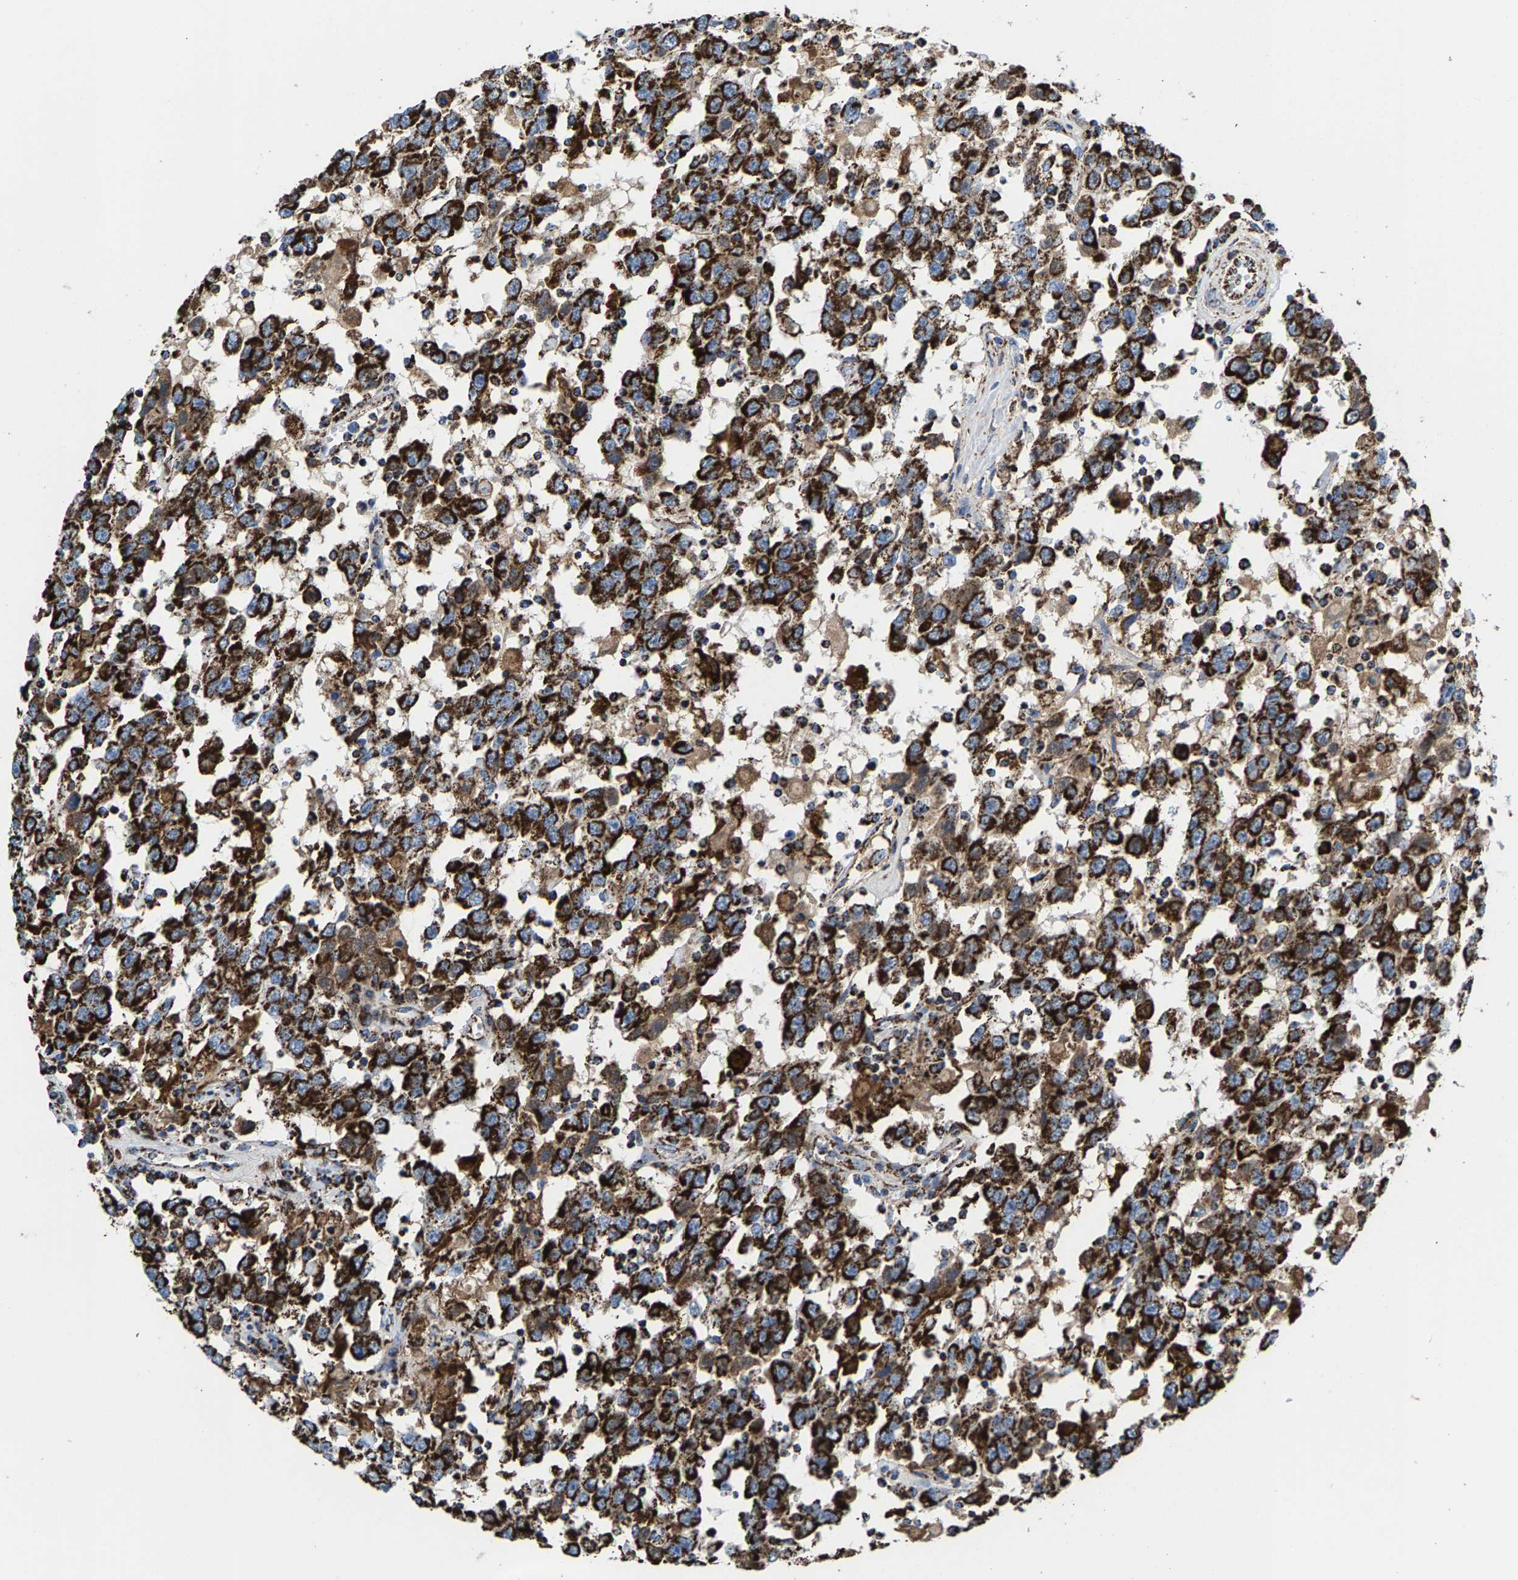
{"staining": {"intensity": "strong", "quantity": ">75%", "location": "cytoplasmic/membranous"}, "tissue": "testis cancer", "cell_type": "Tumor cells", "image_type": "cancer", "snomed": [{"axis": "morphology", "description": "Seminoma, NOS"}, {"axis": "topography", "description": "Testis"}], "caption": "Immunohistochemical staining of human testis cancer demonstrates strong cytoplasmic/membranous protein positivity in approximately >75% of tumor cells.", "gene": "ECHS1", "patient": {"sex": "male", "age": 41}}